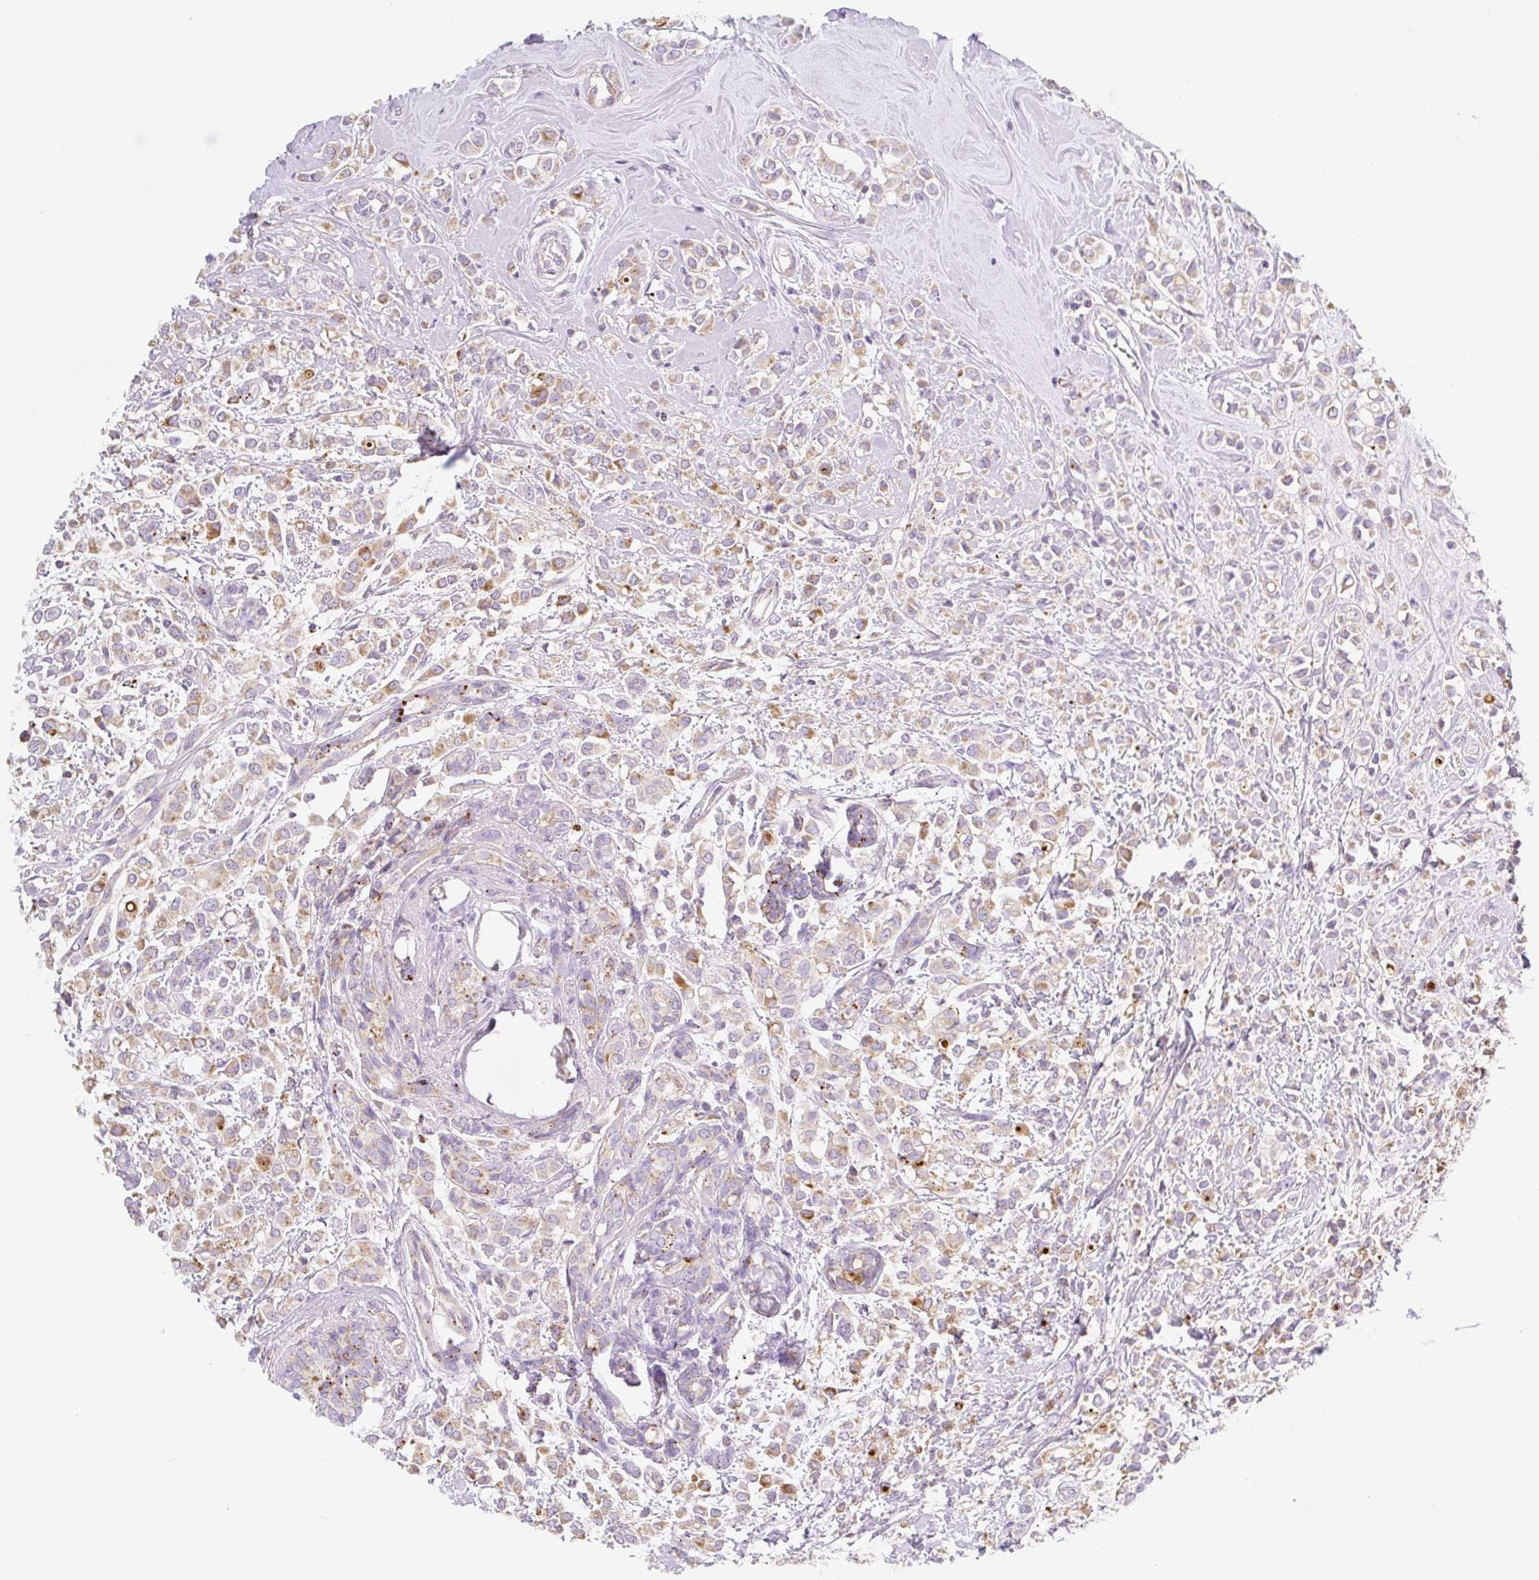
{"staining": {"intensity": "weak", "quantity": ">75%", "location": "cytoplasmic/membranous"}, "tissue": "breast cancer", "cell_type": "Tumor cells", "image_type": "cancer", "snomed": [{"axis": "morphology", "description": "Lobular carcinoma"}, {"axis": "topography", "description": "Breast"}], "caption": "Immunohistochemical staining of human breast cancer (lobular carcinoma) exhibits weak cytoplasmic/membranous protein staining in approximately >75% of tumor cells.", "gene": "CLEC3A", "patient": {"sex": "female", "age": 68}}